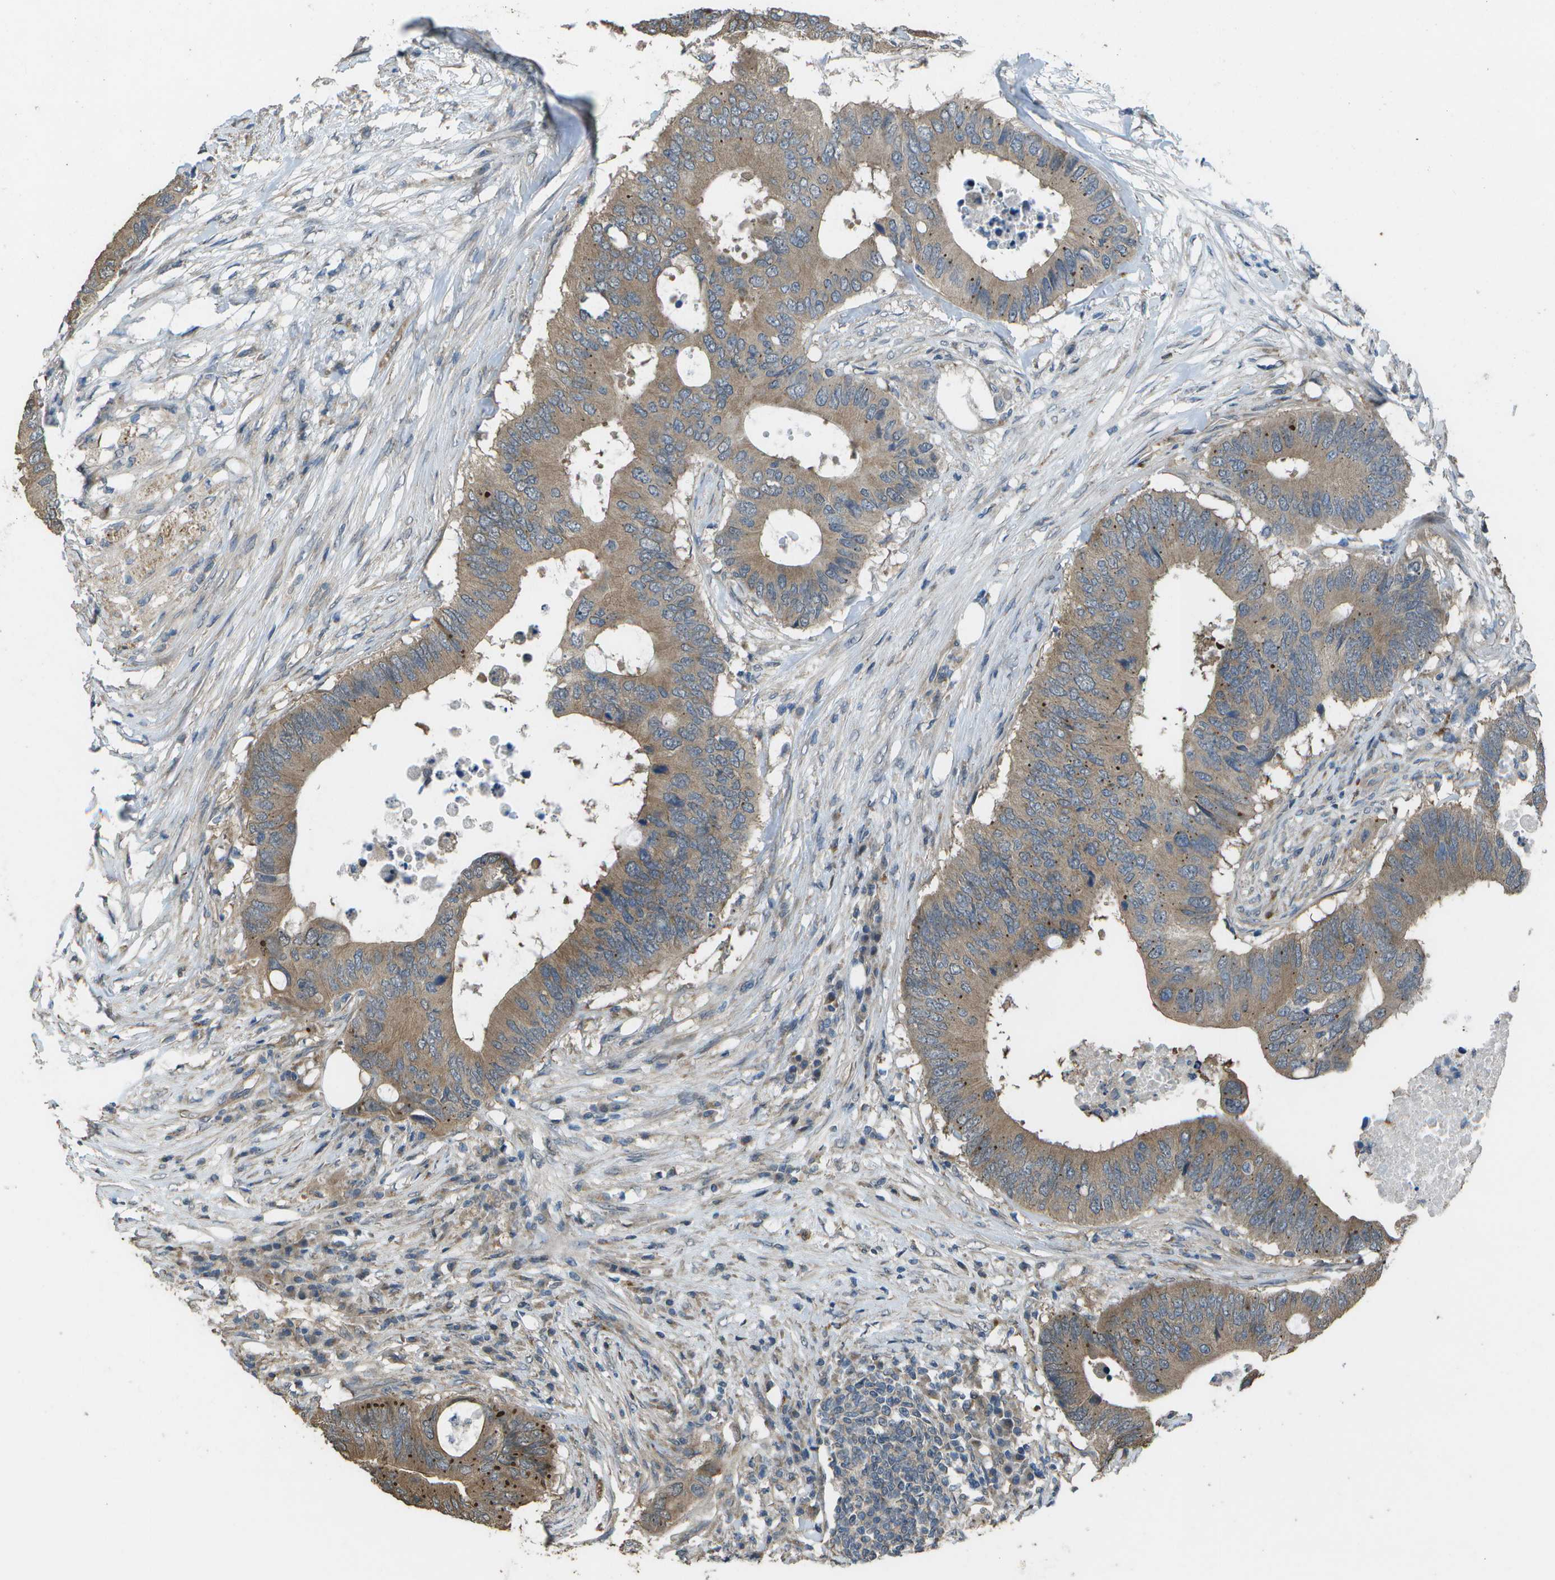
{"staining": {"intensity": "moderate", "quantity": ">75%", "location": "cytoplasmic/membranous"}, "tissue": "colorectal cancer", "cell_type": "Tumor cells", "image_type": "cancer", "snomed": [{"axis": "morphology", "description": "Adenocarcinoma, NOS"}, {"axis": "topography", "description": "Colon"}], "caption": "Immunohistochemical staining of human colorectal cancer (adenocarcinoma) demonstrates moderate cytoplasmic/membranous protein staining in about >75% of tumor cells.", "gene": "CLNS1A", "patient": {"sex": "male", "age": 71}}